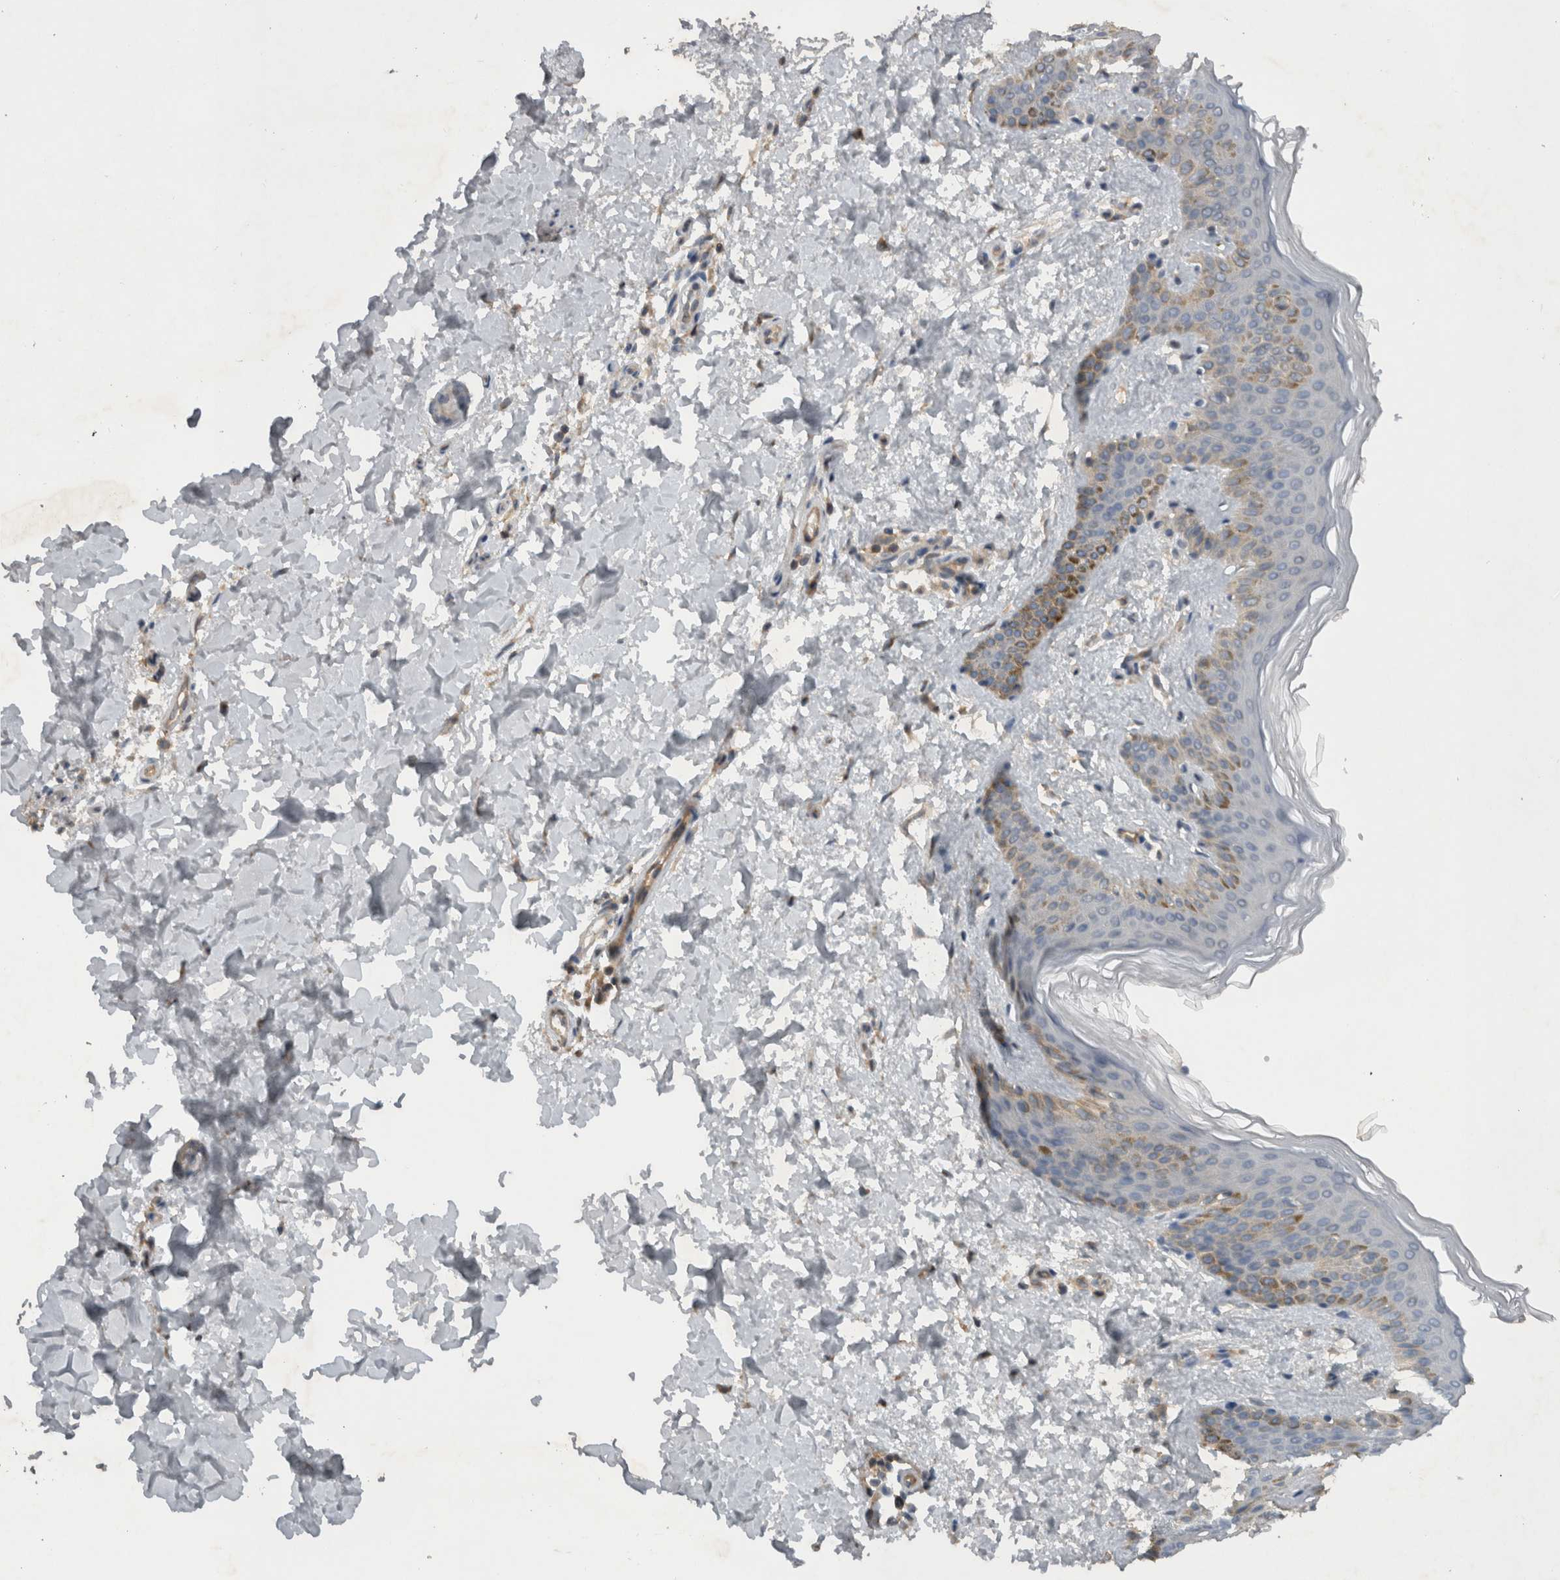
{"staining": {"intensity": "weak", "quantity": ">75%", "location": "cytoplasmic/membranous"}, "tissue": "skin", "cell_type": "Fibroblasts", "image_type": "normal", "snomed": [{"axis": "morphology", "description": "Normal tissue, NOS"}, {"axis": "morphology", "description": "Neoplasm, benign, NOS"}, {"axis": "topography", "description": "Skin"}, {"axis": "topography", "description": "Soft tissue"}], "caption": "Immunohistochemistry (IHC) photomicrograph of unremarkable skin: skin stained using immunohistochemistry (IHC) demonstrates low levels of weak protein expression localized specifically in the cytoplasmic/membranous of fibroblasts, appearing as a cytoplasmic/membranous brown color.", "gene": "SCARA5", "patient": {"sex": "male", "age": 26}}